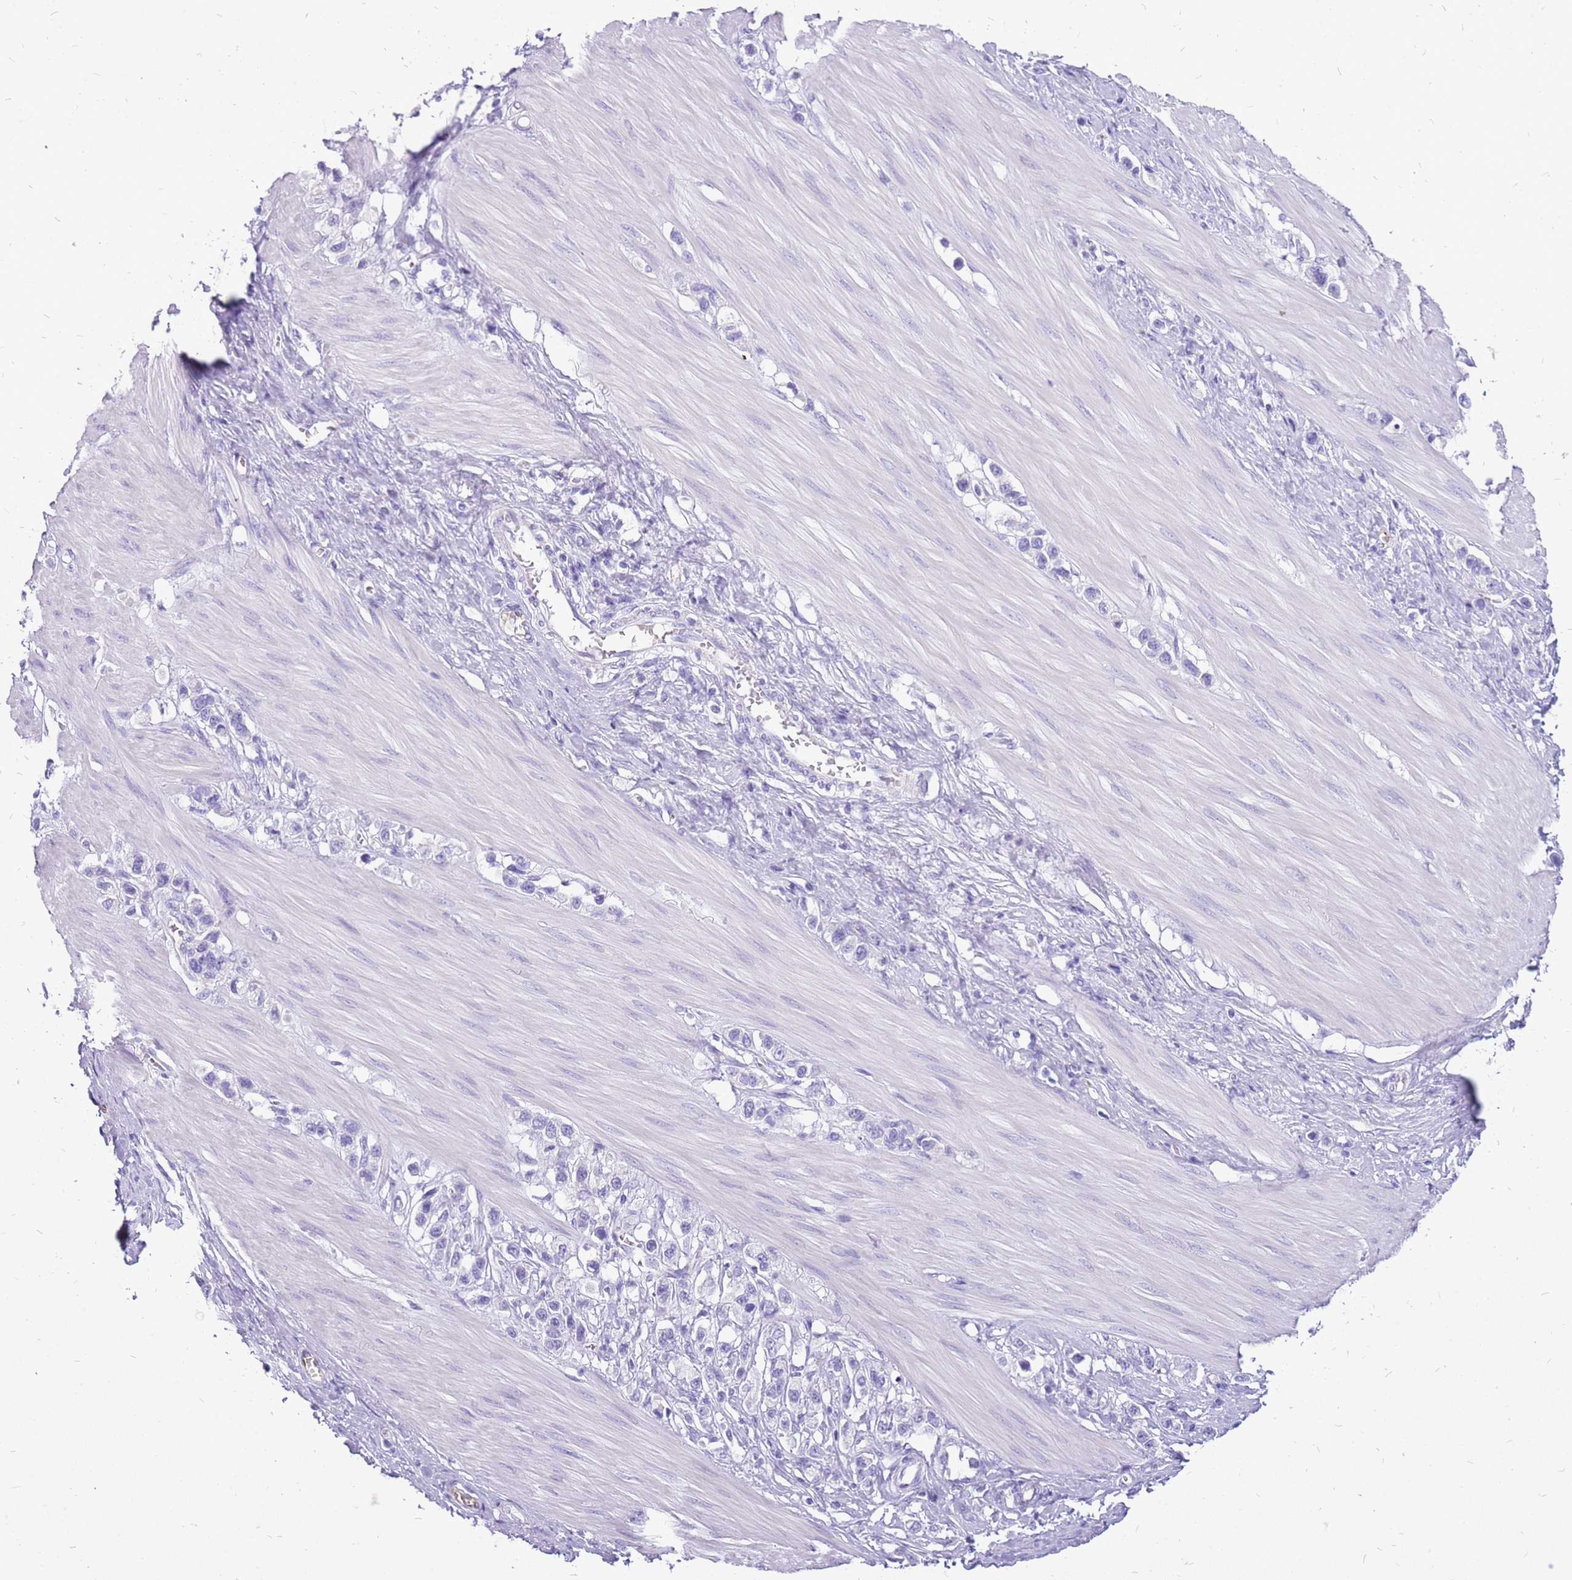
{"staining": {"intensity": "negative", "quantity": "none", "location": "none"}, "tissue": "stomach cancer", "cell_type": "Tumor cells", "image_type": "cancer", "snomed": [{"axis": "morphology", "description": "Adenocarcinoma, NOS"}, {"axis": "topography", "description": "Stomach"}], "caption": "The immunohistochemistry (IHC) micrograph has no significant positivity in tumor cells of stomach cancer tissue. (Stains: DAB IHC with hematoxylin counter stain, Microscopy: brightfield microscopy at high magnification).", "gene": "PCNX1", "patient": {"sex": "female", "age": 65}}